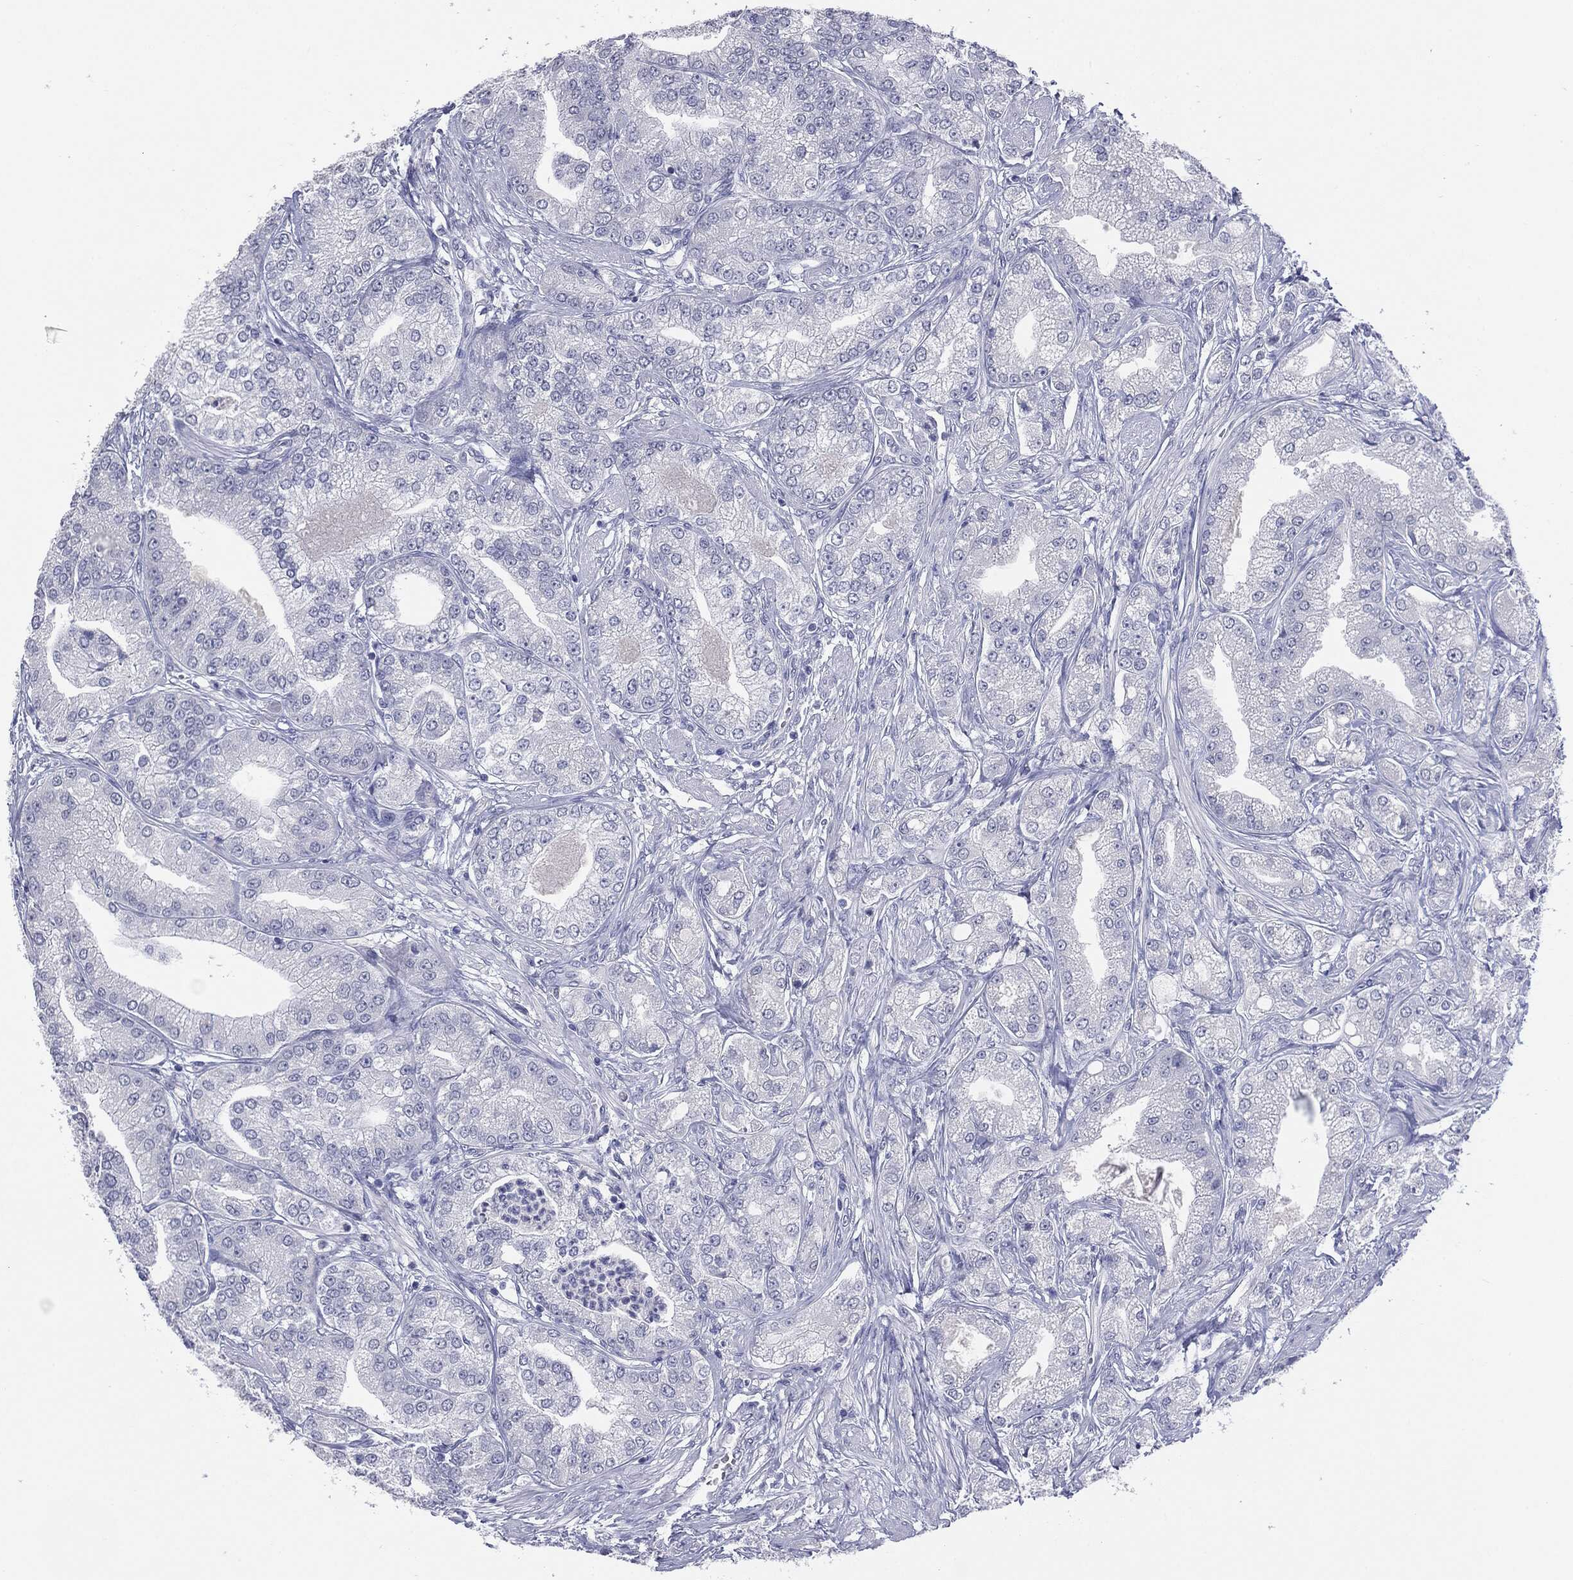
{"staining": {"intensity": "negative", "quantity": "none", "location": "none"}, "tissue": "prostate cancer", "cell_type": "Tumor cells", "image_type": "cancer", "snomed": [{"axis": "morphology", "description": "Adenocarcinoma, High grade"}, {"axis": "topography", "description": "Prostate"}], "caption": "Histopathology image shows no protein staining in tumor cells of prostate cancer (high-grade adenocarcinoma) tissue.", "gene": "TSHB", "patient": {"sex": "male", "age": 61}}